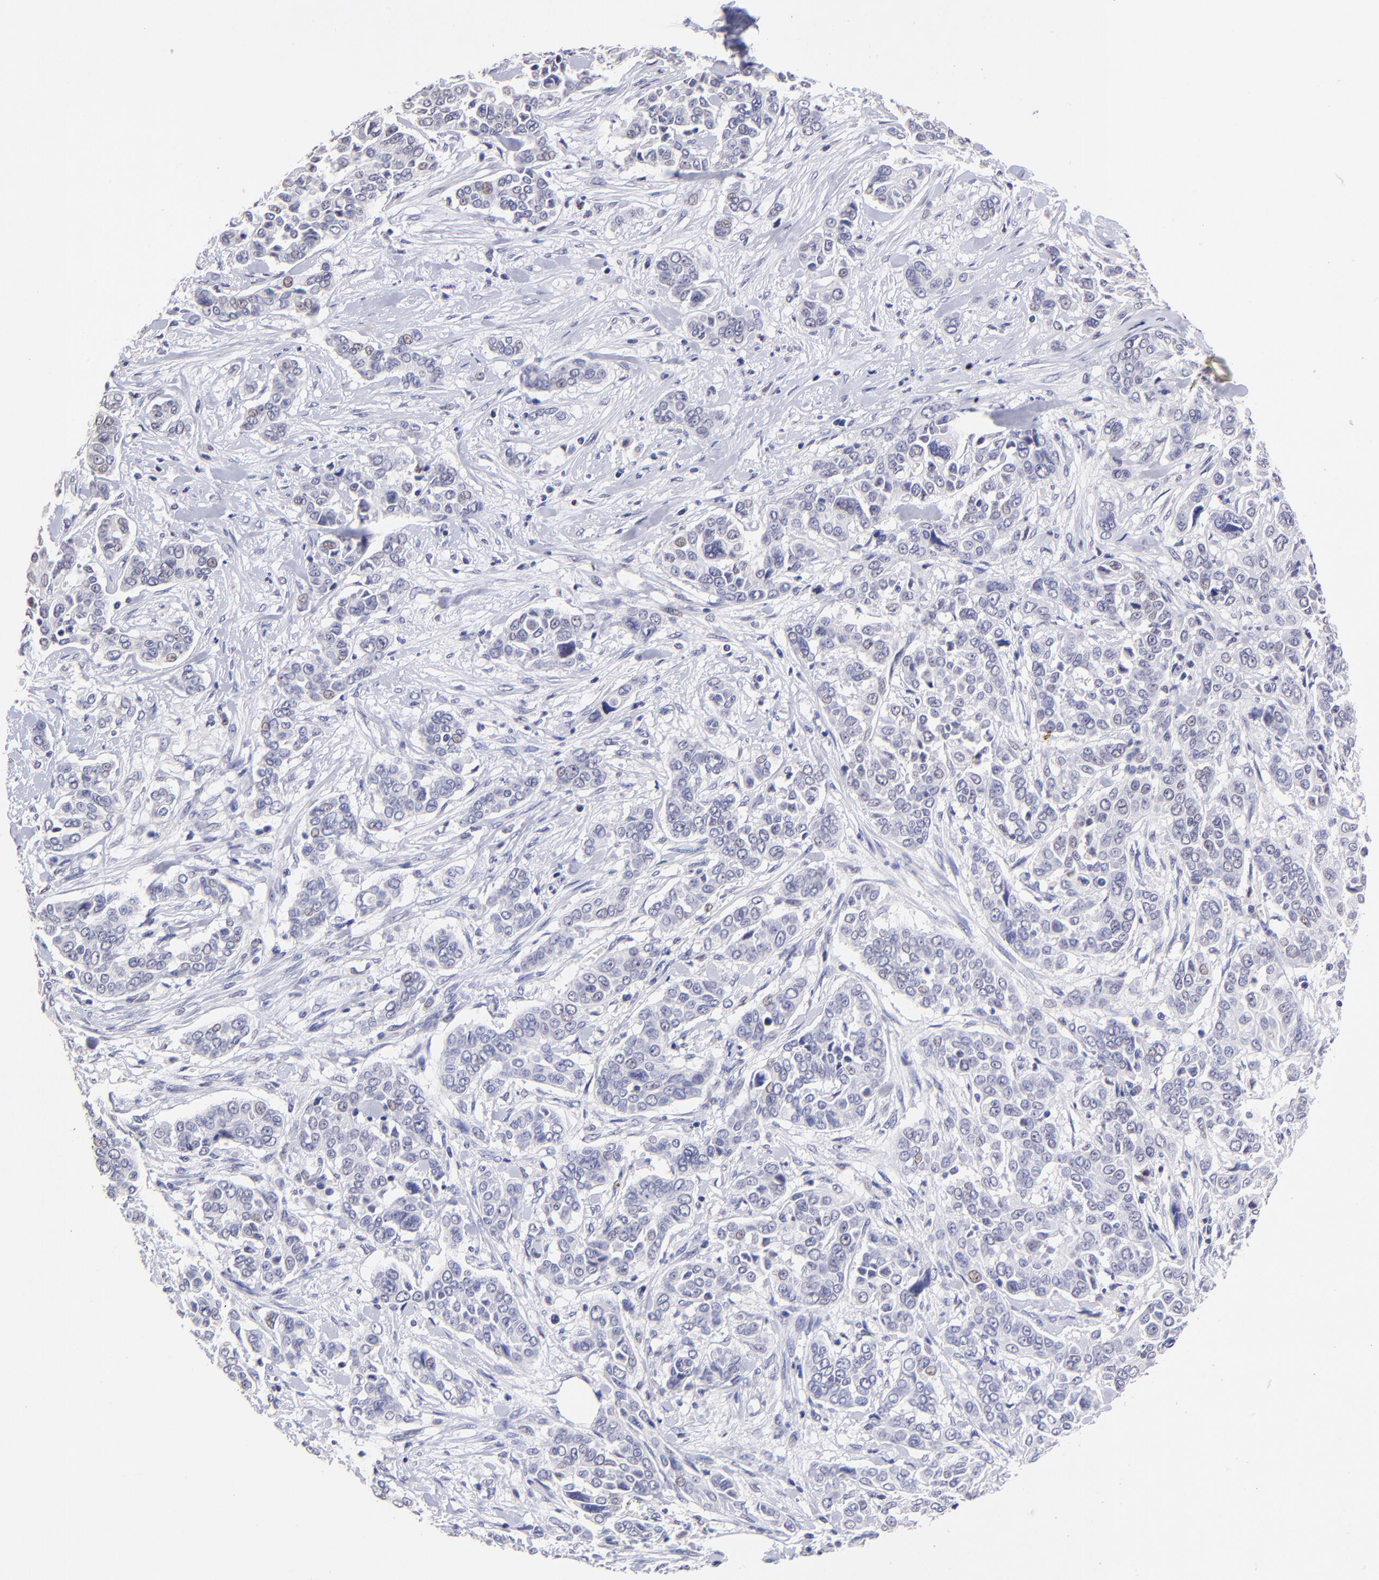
{"staining": {"intensity": "weak", "quantity": "<25%", "location": "nuclear"}, "tissue": "pancreatic cancer", "cell_type": "Tumor cells", "image_type": "cancer", "snomed": [{"axis": "morphology", "description": "Adenocarcinoma, NOS"}, {"axis": "topography", "description": "Pancreas"}], "caption": "This histopathology image is of pancreatic cancer (adenocarcinoma) stained with immunohistochemistry to label a protein in brown with the nuclei are counter-stained blue. There is no positivity in tumor cells. (DAB IHC with hematoxylin counter stain).", "gene": "DNMT1", "patient": {"sex": "female", "age": 52}}